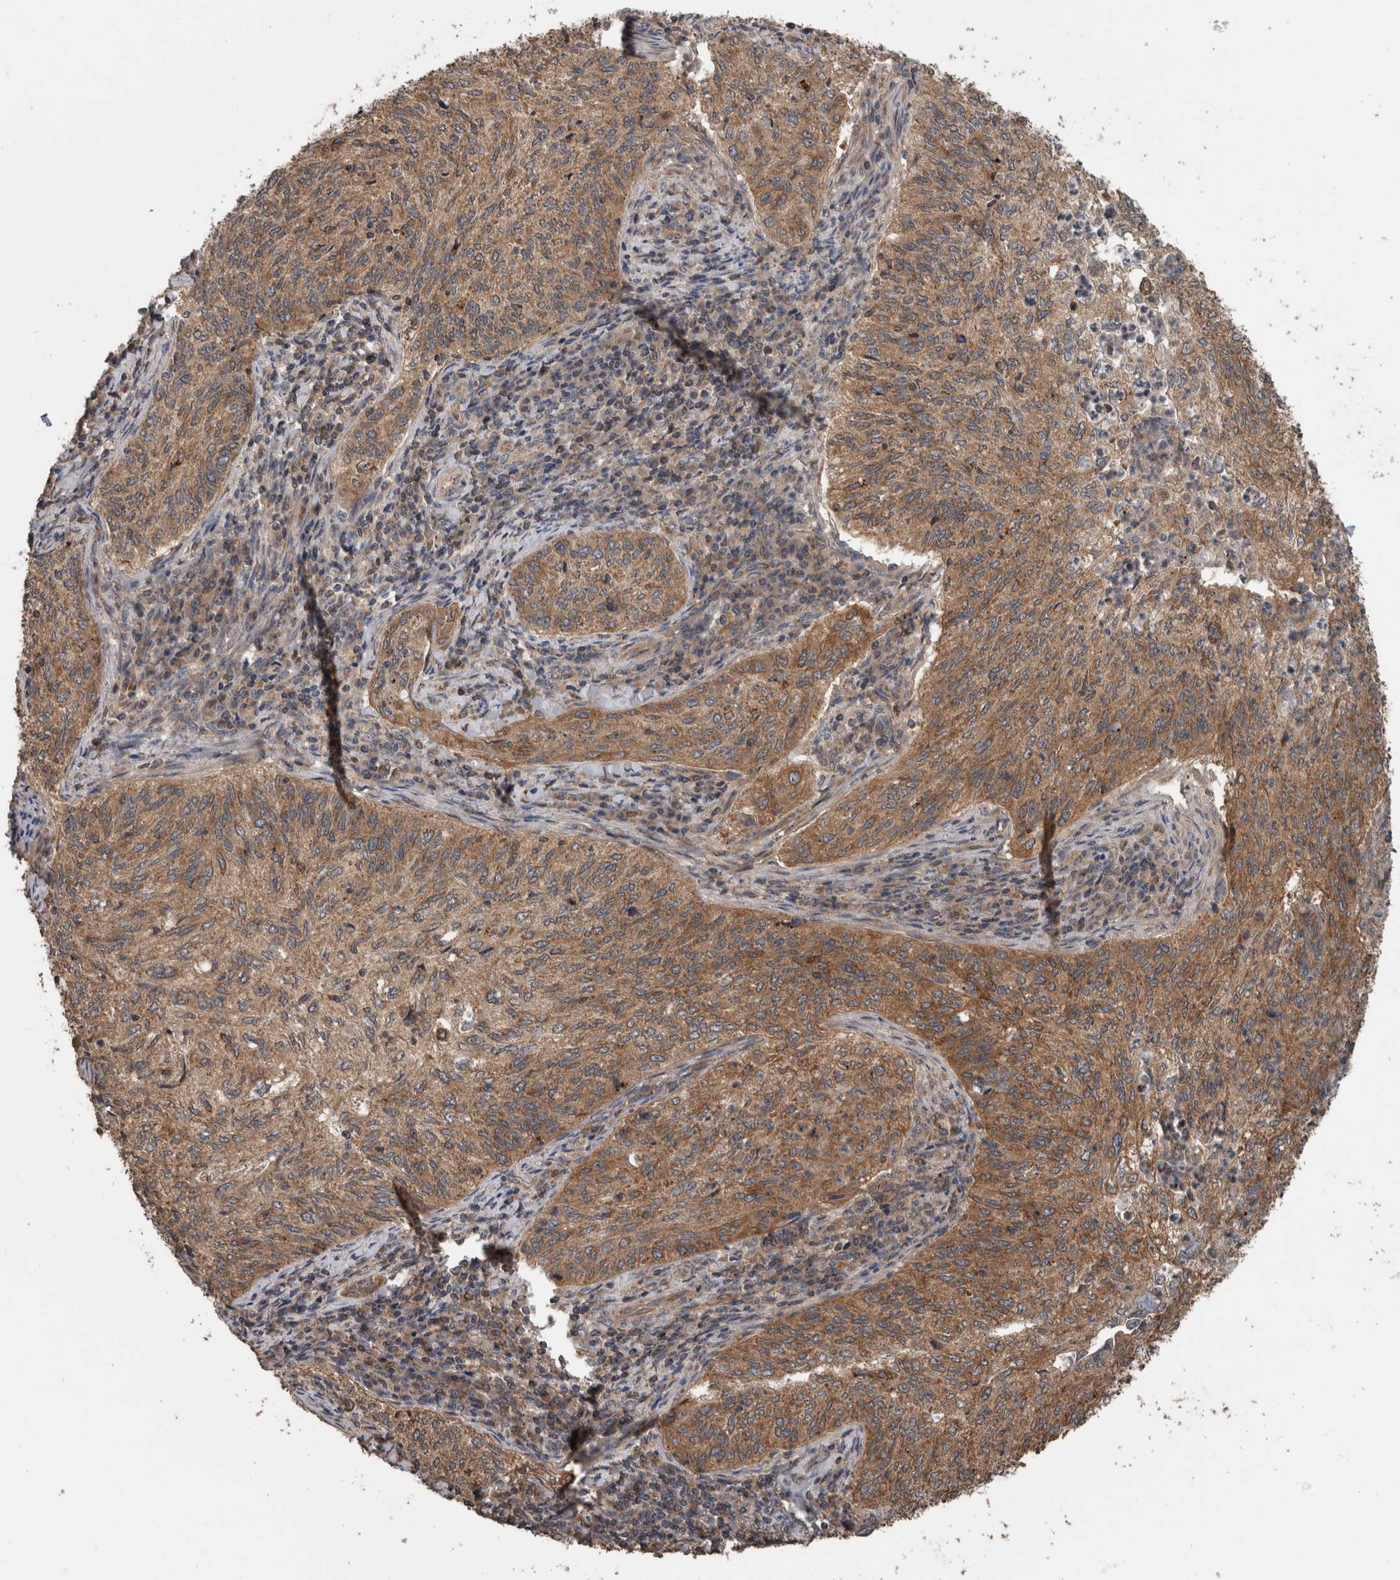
{"staining": {"intensity": "moderate", "quantity": ">75%", "location": "cytoplasmic/membranous"}, "tissue": "cervical cancer", "cell_type": "Tumor cells", "image_type": "cancer", "snomed": [{"axis": "morphology", "description": "Squamous cell carcinoma, NOS"}, {"axis": "topography", "description": "Cervix"}], "caption": "Human cervical cancer stained with a protein marker exhibits moderate staining in tumor cells.", "gene": "RIOK3", "patient": {"sex": "female", "age": 30}}